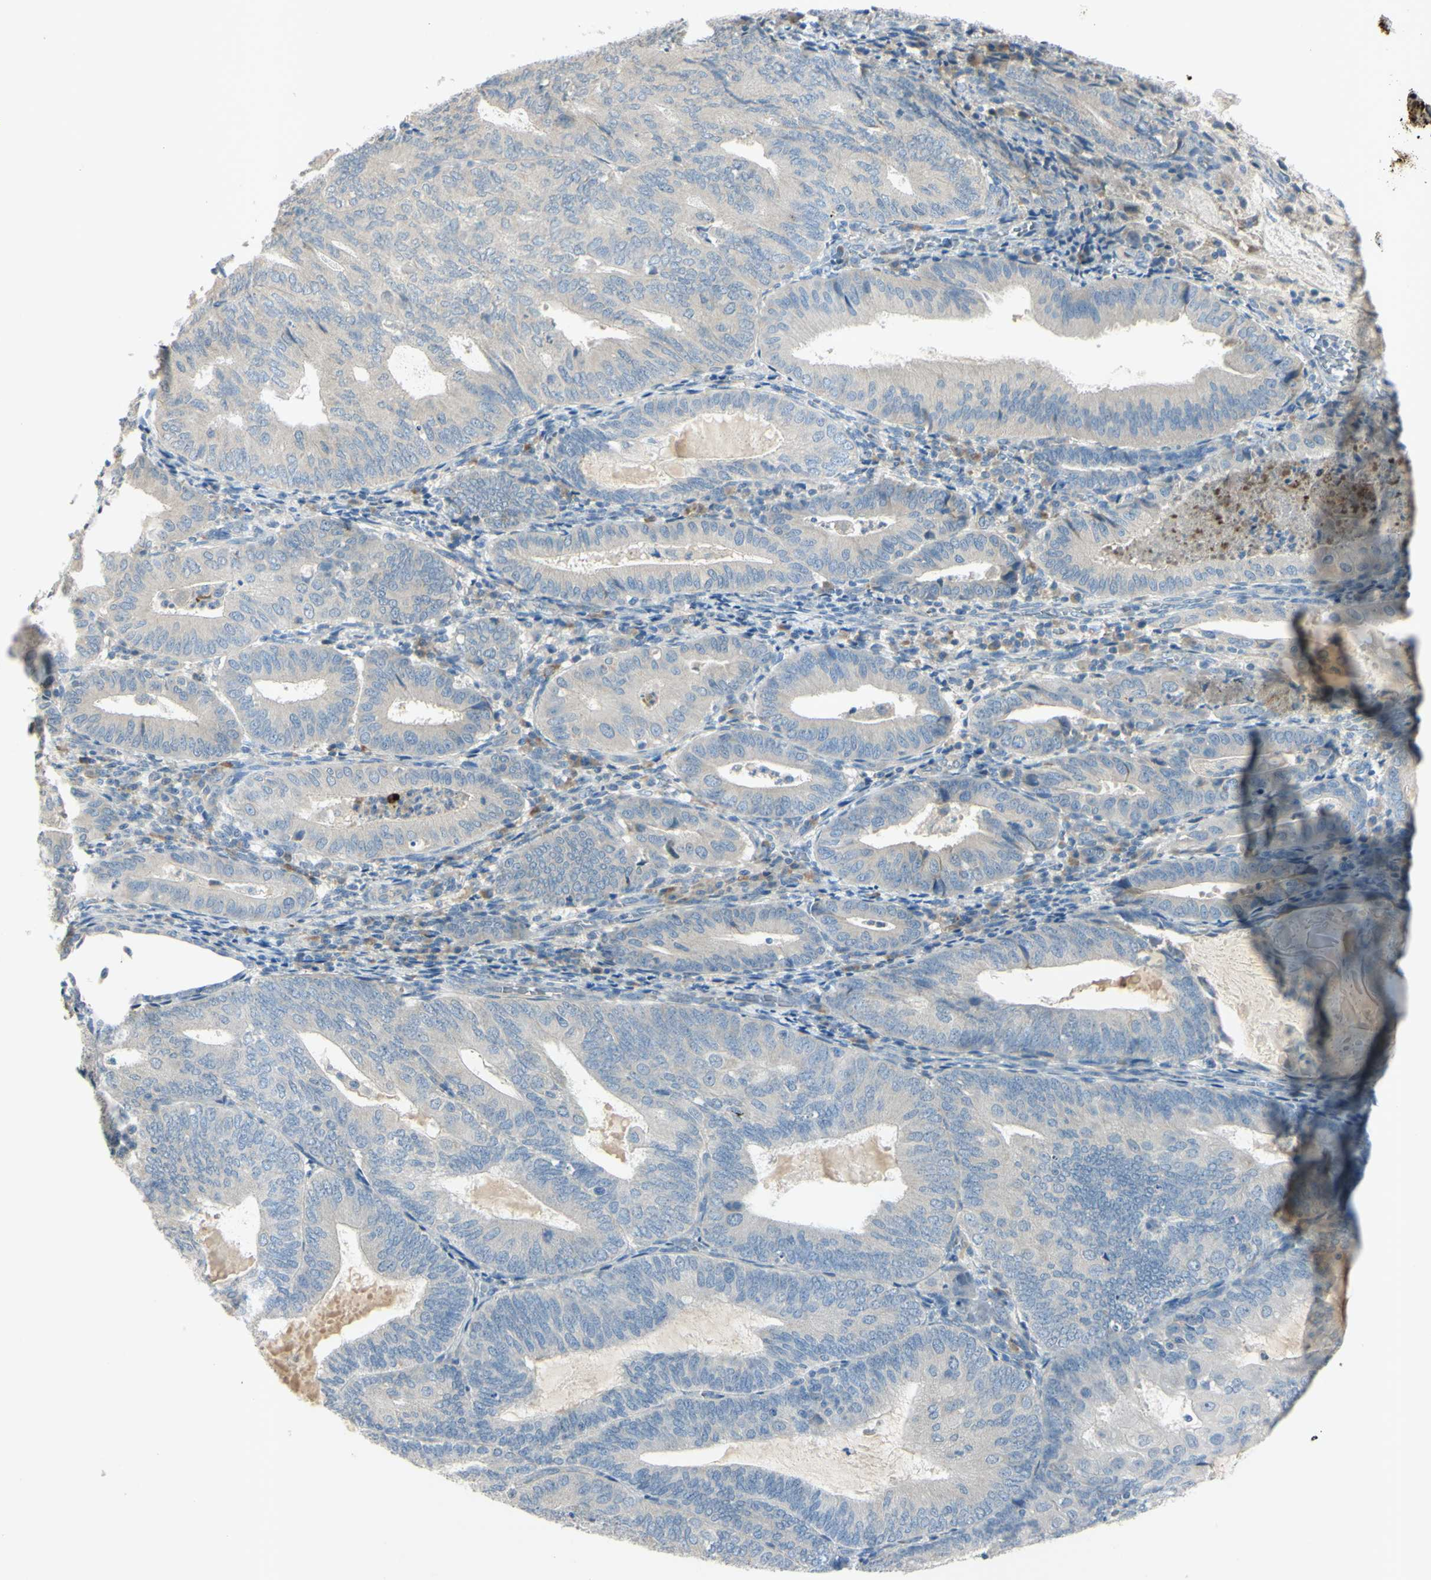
{"staining": {"intensity": "negative", "quantity": "none", "location": "none"}, "tissue": "endometrial cancer", "cell_type": "Tumor cells", "image_type": "cancer", "snomed": [{"axis": "morphology", "description": "Adenocarcinoma, NOS"}, {"axis": "topography", "description": "Endometrium"}], "caption": "There is no significant positivity in tumor cells of endometrial adenocarcinoma.", "gene": "AATK", "patient": {"sex": "female", "age": 81}}